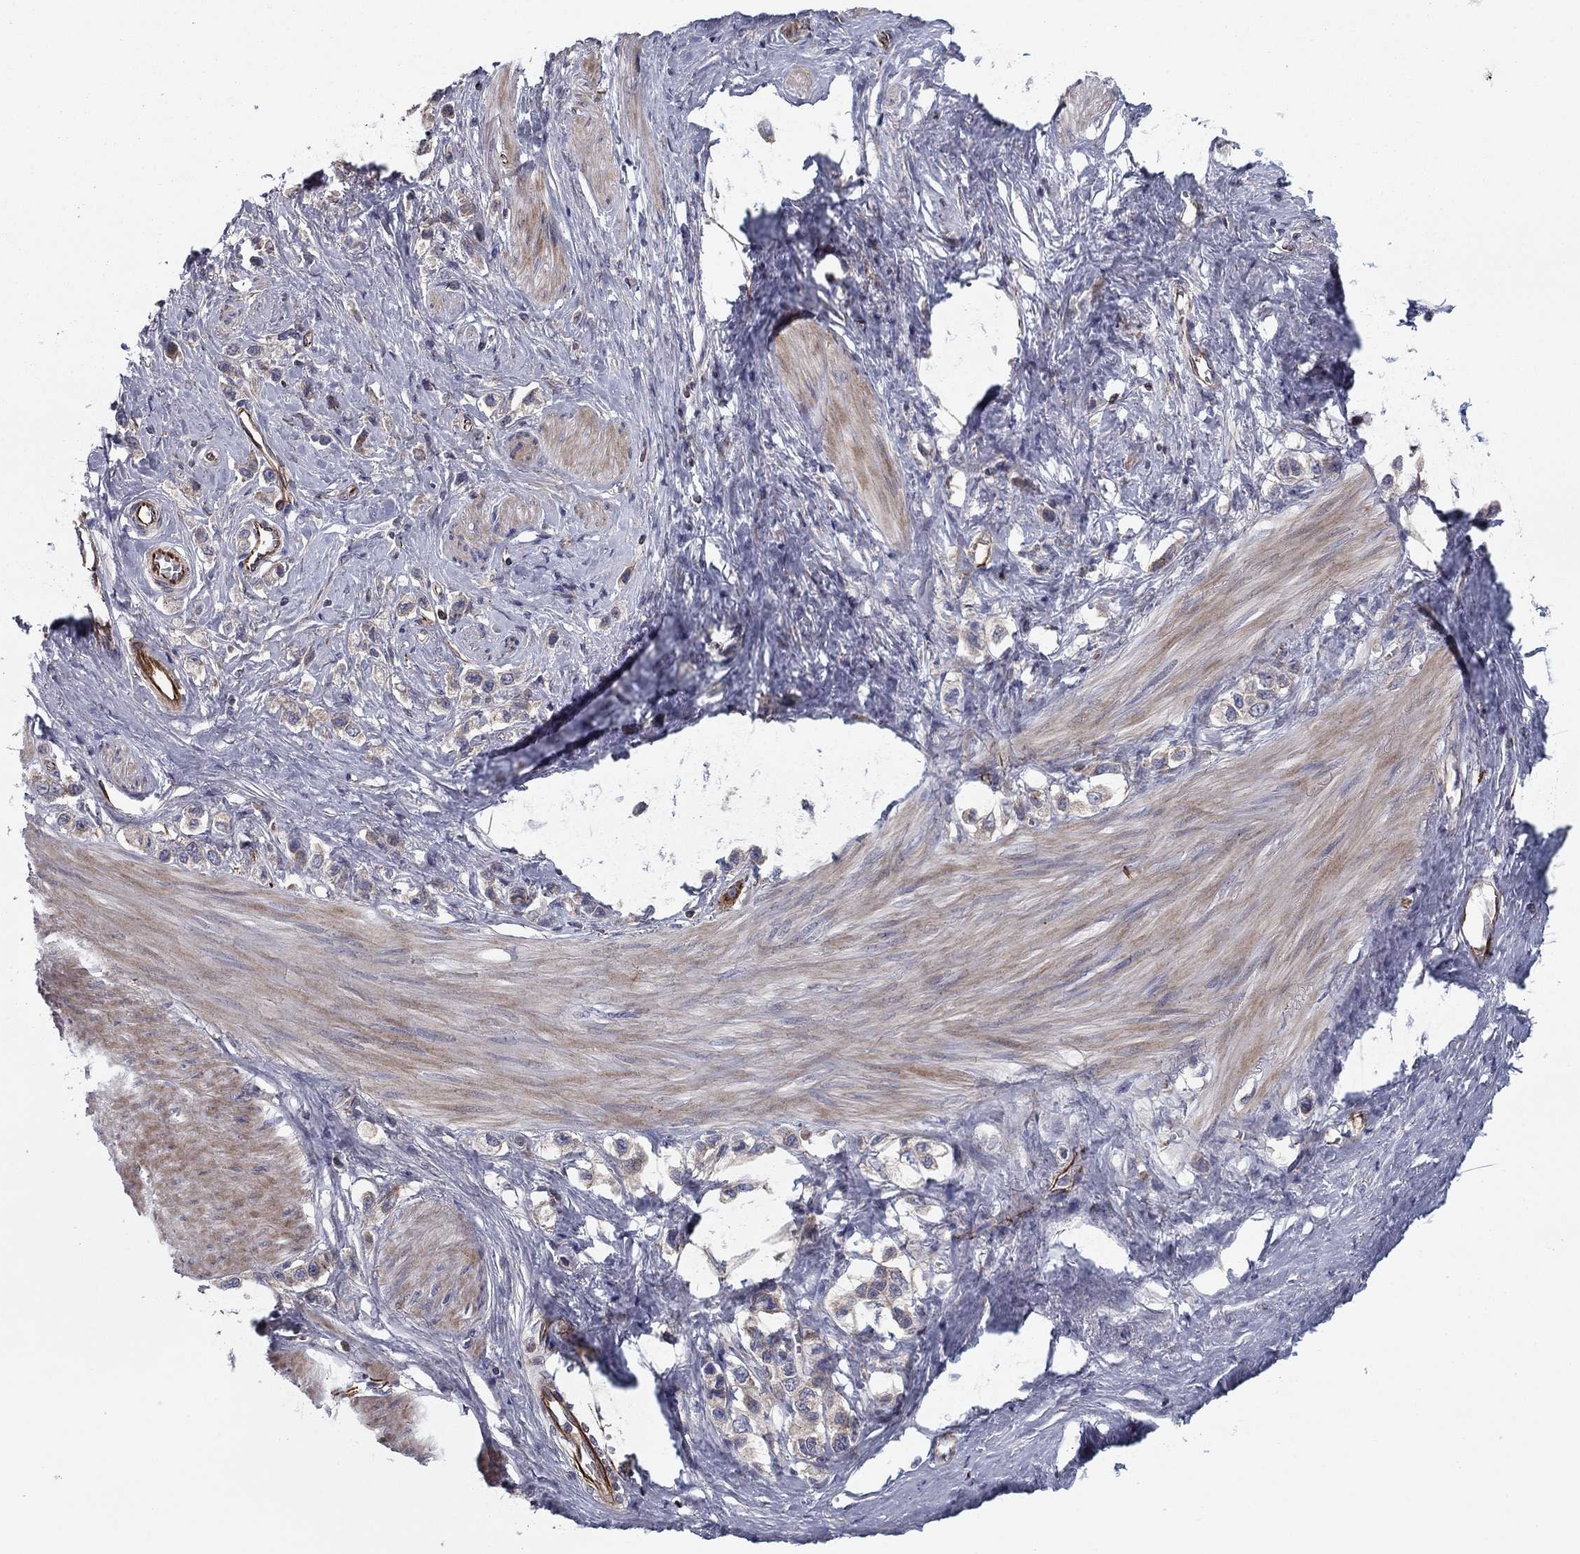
{"staining": {"intensity": "negative", "quantity": "none", "location": "none"}, "tissue": "stomach cancer", "cell_type": "Tumor cells", "image_type": "cancer", "snomed": [{"axis": "morphology", "description": "Normal tissue, NOS"}, {"axis": "morphology", "description": "Adenocarcinoma, NOS"}, {"axis": "morphology", "description": "Adenocarcinoma, High grade"}, {"axis": "topography", "description": "Stomach, upper"}, {"axis": "topography", "description": "Stomach"}], "caption": "Photomicrograph shows no protein staining in tumor cells of stomach cancer (high-grade adenocarcinoma) tissue.", "gene": "CLSTN1", "patient": {"sex": "female", "age": 65}}